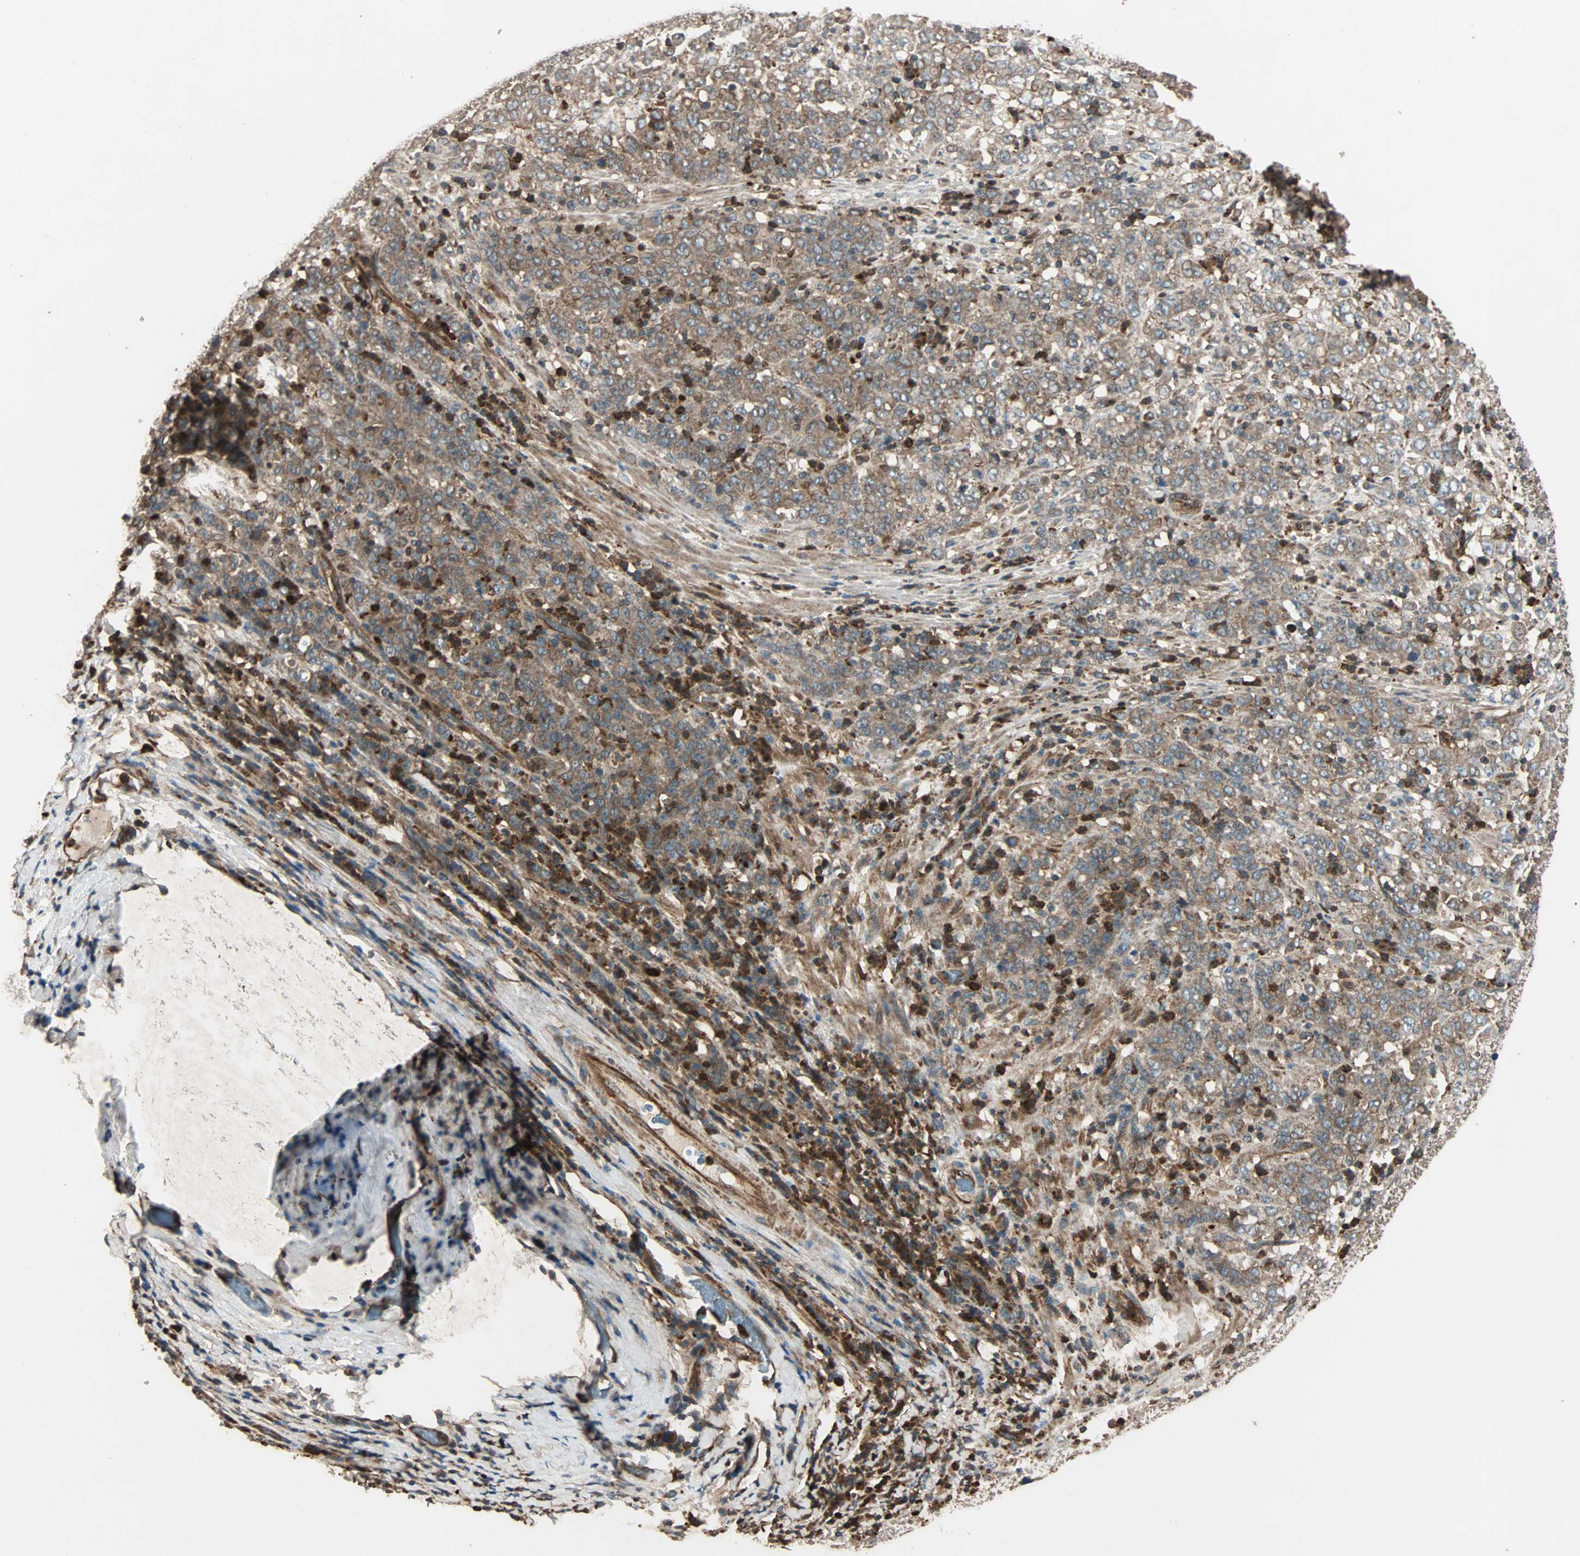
{"staining": {"intensity": "weak", "quantity": ">75%", "location": "cytoplasmic/membranous"}, "tissue": "stomach cancer", "cell_type": "Tumor cells", "image_type": "cancer", "snomed": [{"axis": "morphology", "description": "Adenocarcinoma, NOS"}, {"axis": "topography", "description": "Stomach, lower"}], "caption": "A brown stain highlights weak cytoplasmic/membranous staining of a protein in human adenocarcinoma (stomach) tumor cells.", "gene": "GCK", "patient": {"sex": "female", "age": 71}}